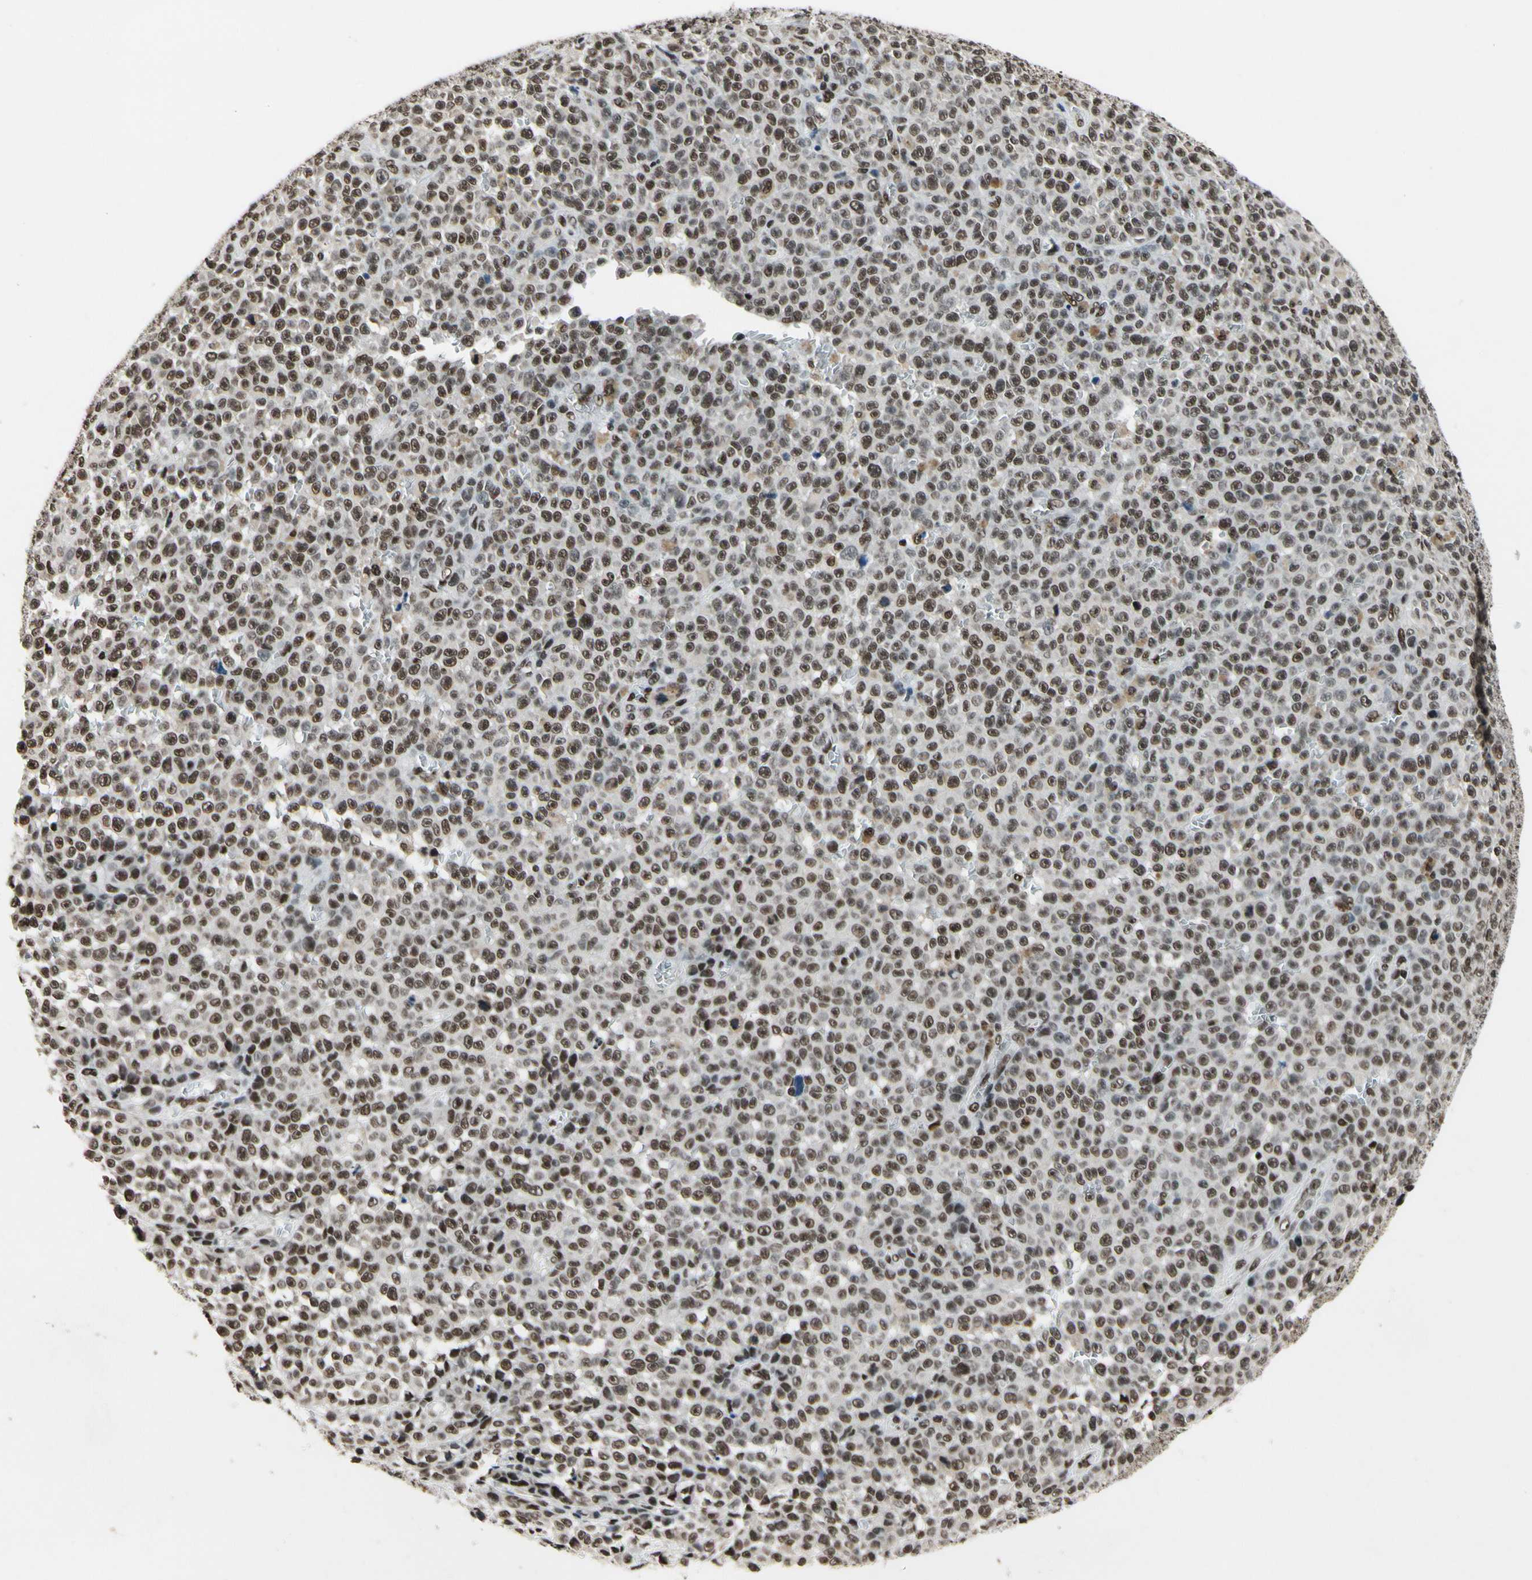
{"staining": {"intensity": "strong", "quantity": ">75%", "location": "nuclear"}, "tissue": "melanoma", "cell_type": "Tumor cells", "image_type": "cancer", "snomed": [{"axis": "morphology", "description": "Malignant melanoma, NOS"}, {"axis": "topography", "description": "Skin"}], "caption": "Immunohistochemistry micrograph of human malignant melanoma stained for a protein (brown), which exhibits high levels of strong nuclear expression in approximately >75% of tumor cells.", "gene": "RECQL", "patient": {"sex": "female", "age": 82}}